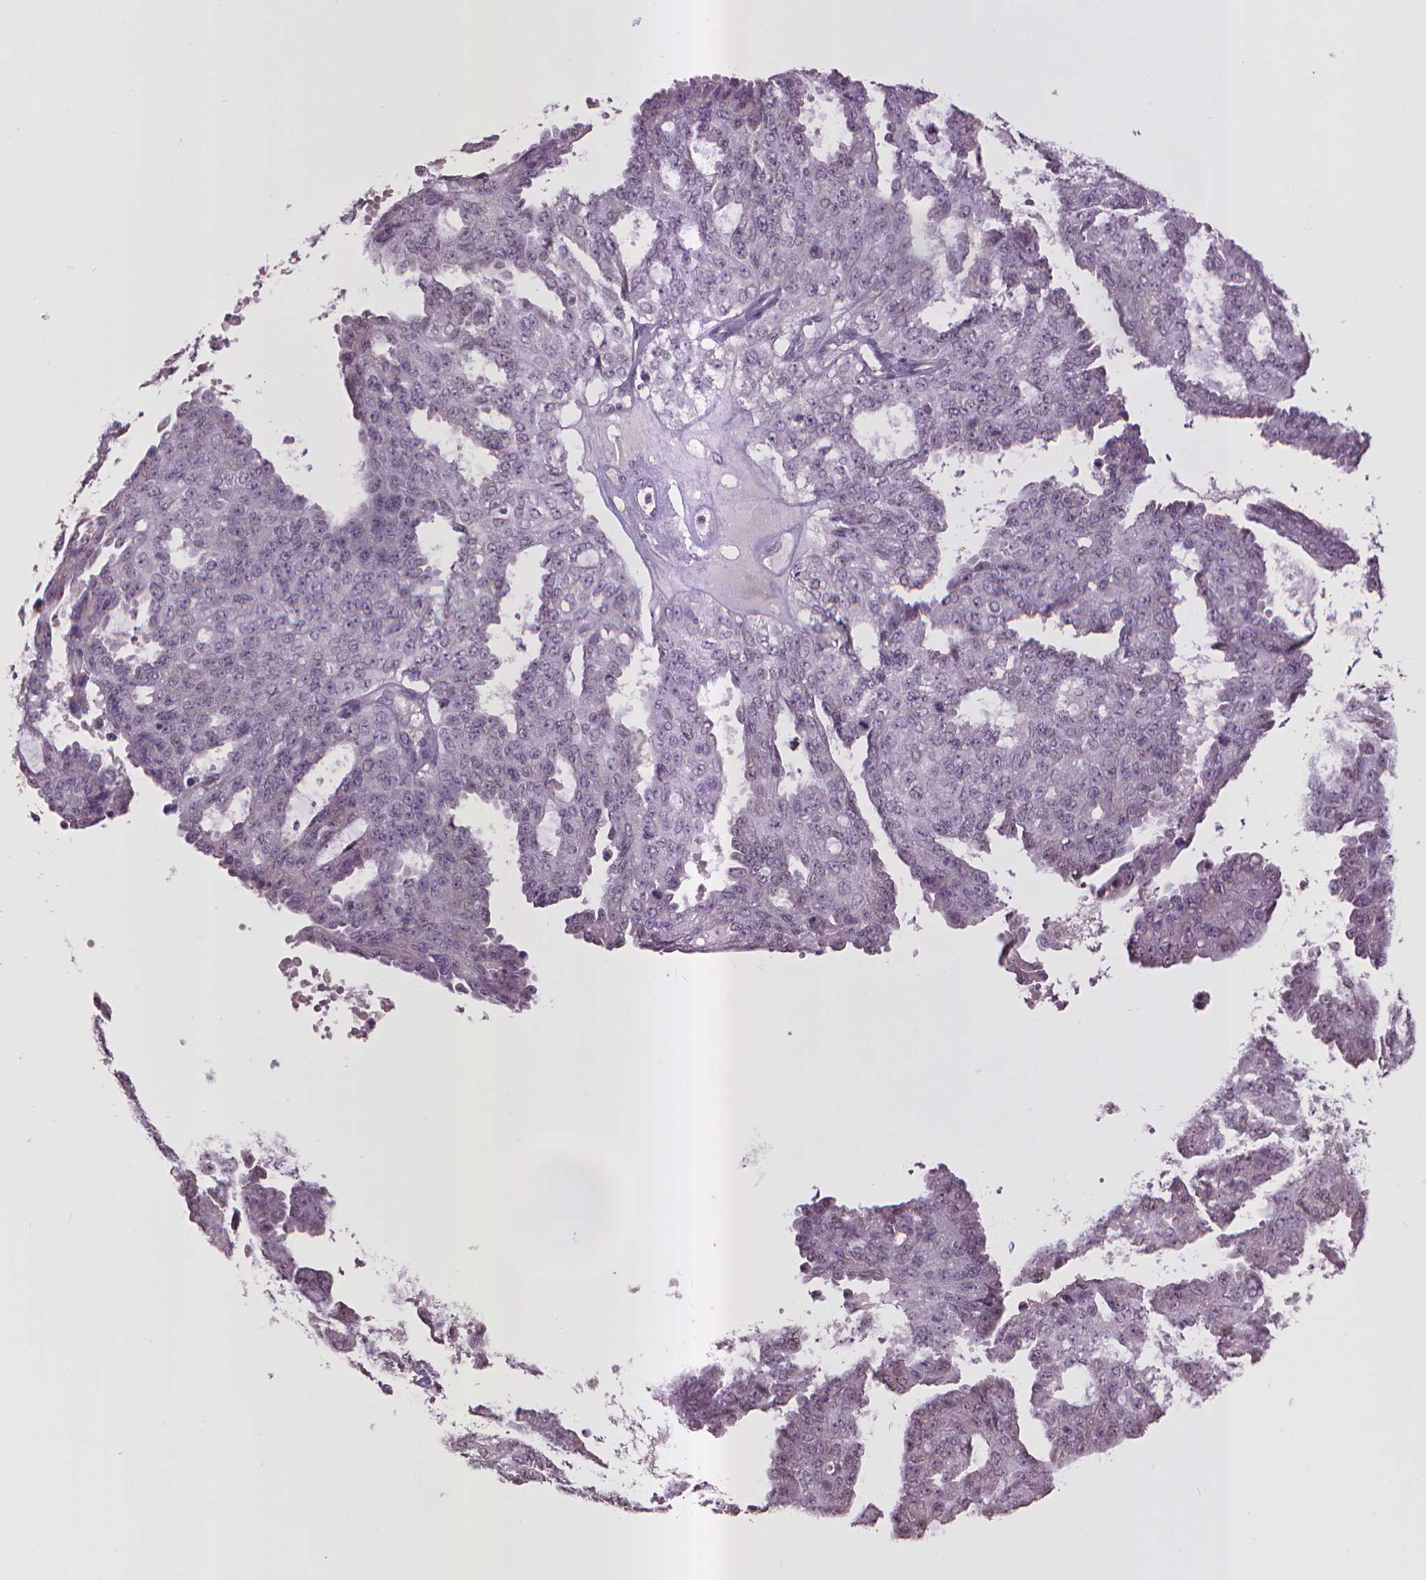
{"staining": {"intensity": "negative", "quantity": "none", "location": "none"}, "tissue": "ovarian cancer", "cell_type": "Tumor cells", "image_type": "cancer", "snomed": [{"axis": "morphology", "description": "Cystadenocarcinoma, serous, NOS"}, {"axis": "topography", "description": "Ovary"}], "caption": "This is a micrograph of immunohistochemistry (IHC) staining of serous cystadenocarcinoma (ovarian), which shows no expression in tumor cells.", "gene": "CPM", "patient": {"sex": "female", "age": 71}}